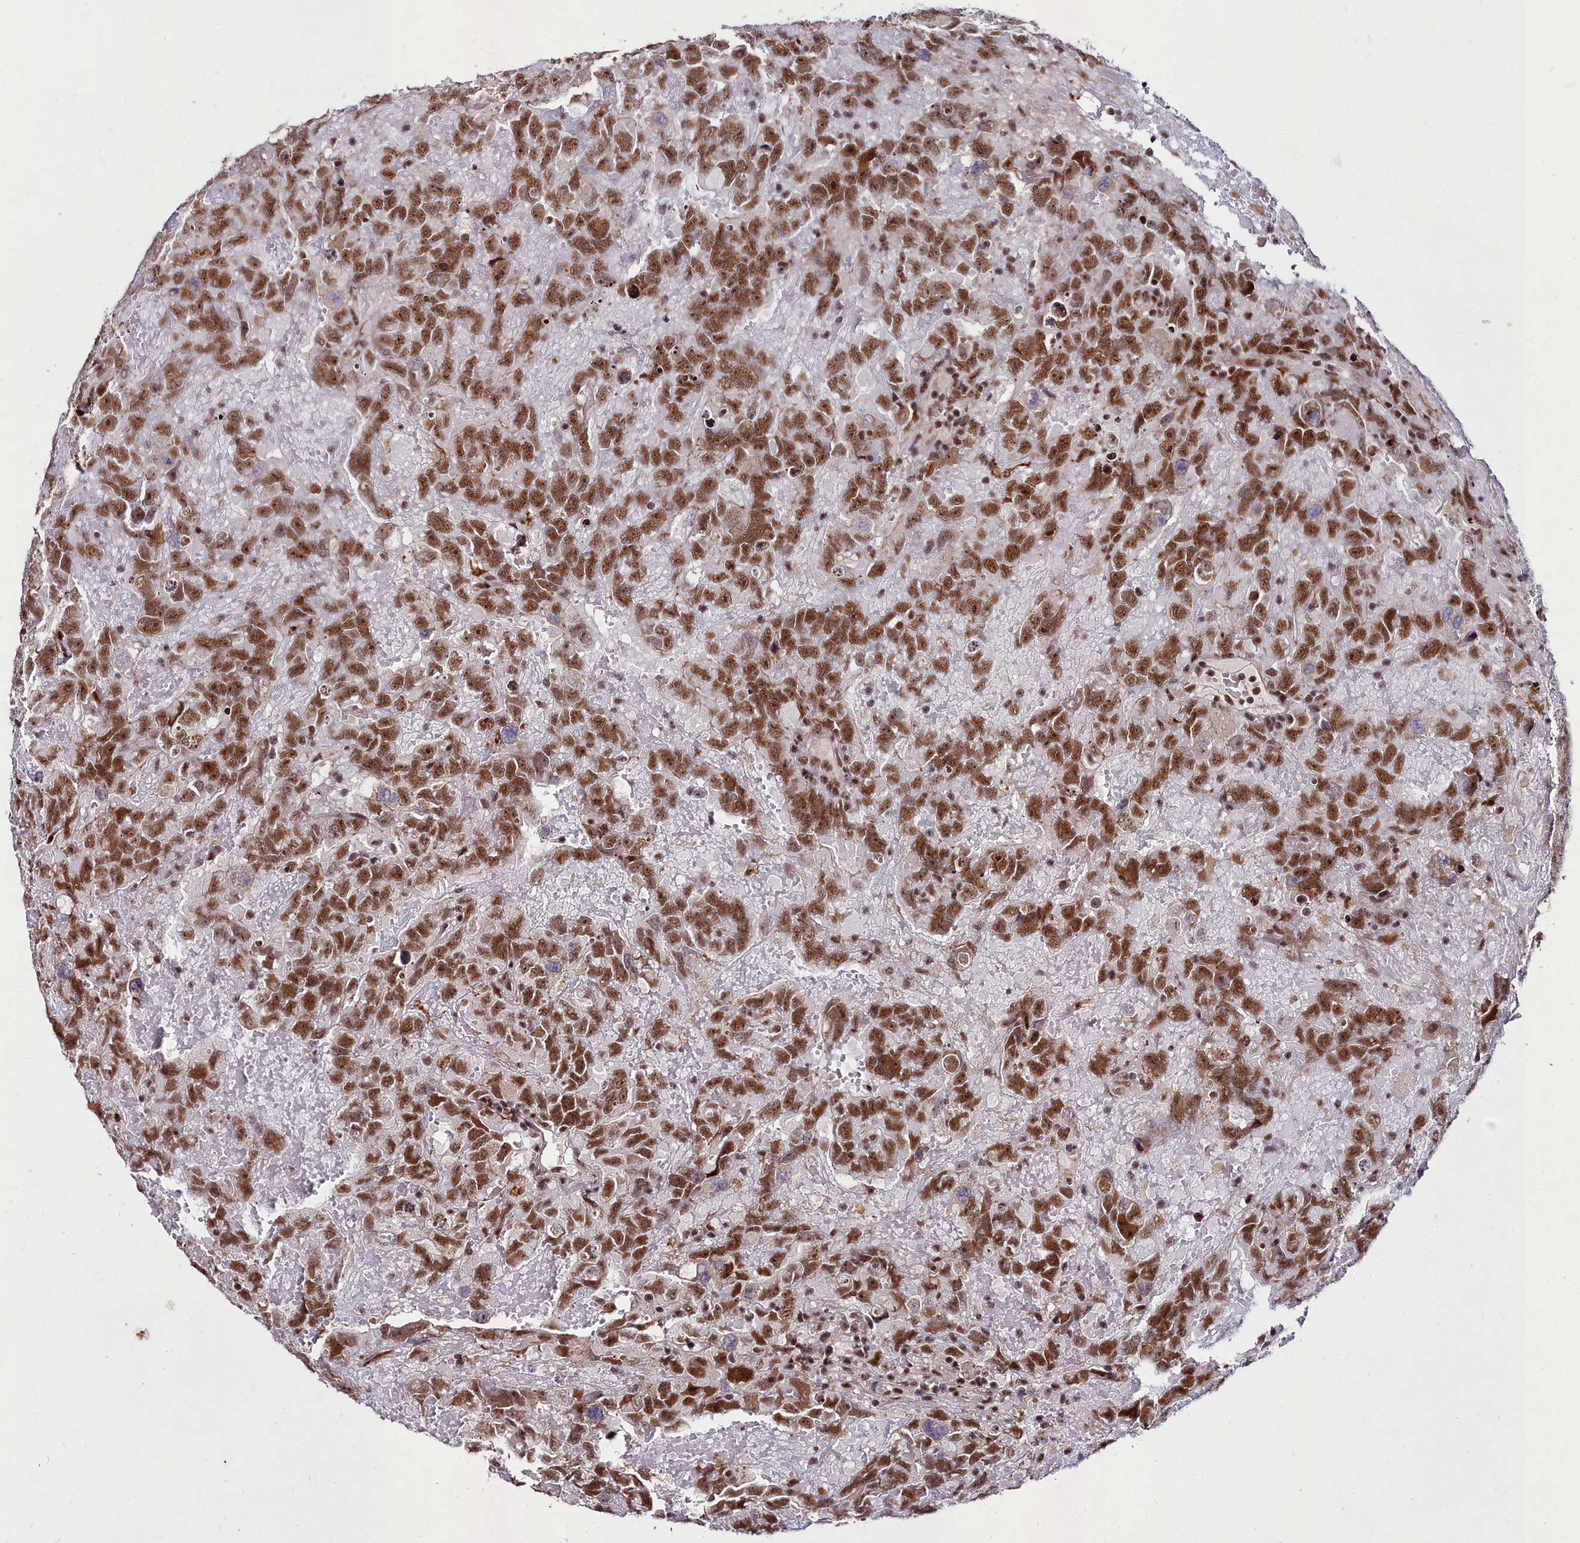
{"staining": {"intensity": "strong", "quantity": ">75%", "location": "nuclear"}, "tissue": "testis cancer", "cell_type": "Tumor cells", "image_type": "cancer", "snomed": [{"axis": "morphology", "description": "Carcinoma, Embryonal, NOS"}, {"axis": "topography", "description": "Testis"}], "caption": "High-power microscopy captured an immunohistochemistry (IHC) histopathology image of testis cancer (embryonal carcinoma), revealing strong nuclear positivity in approximately >75% of tumor cells. The protein of interest is stained brown, and the nuclei are stained in blue (DAB IHC with brightfield microscopy, high magnification).", "gene": "CXXC1", "patient": {"sex": "male", "age": 45}}